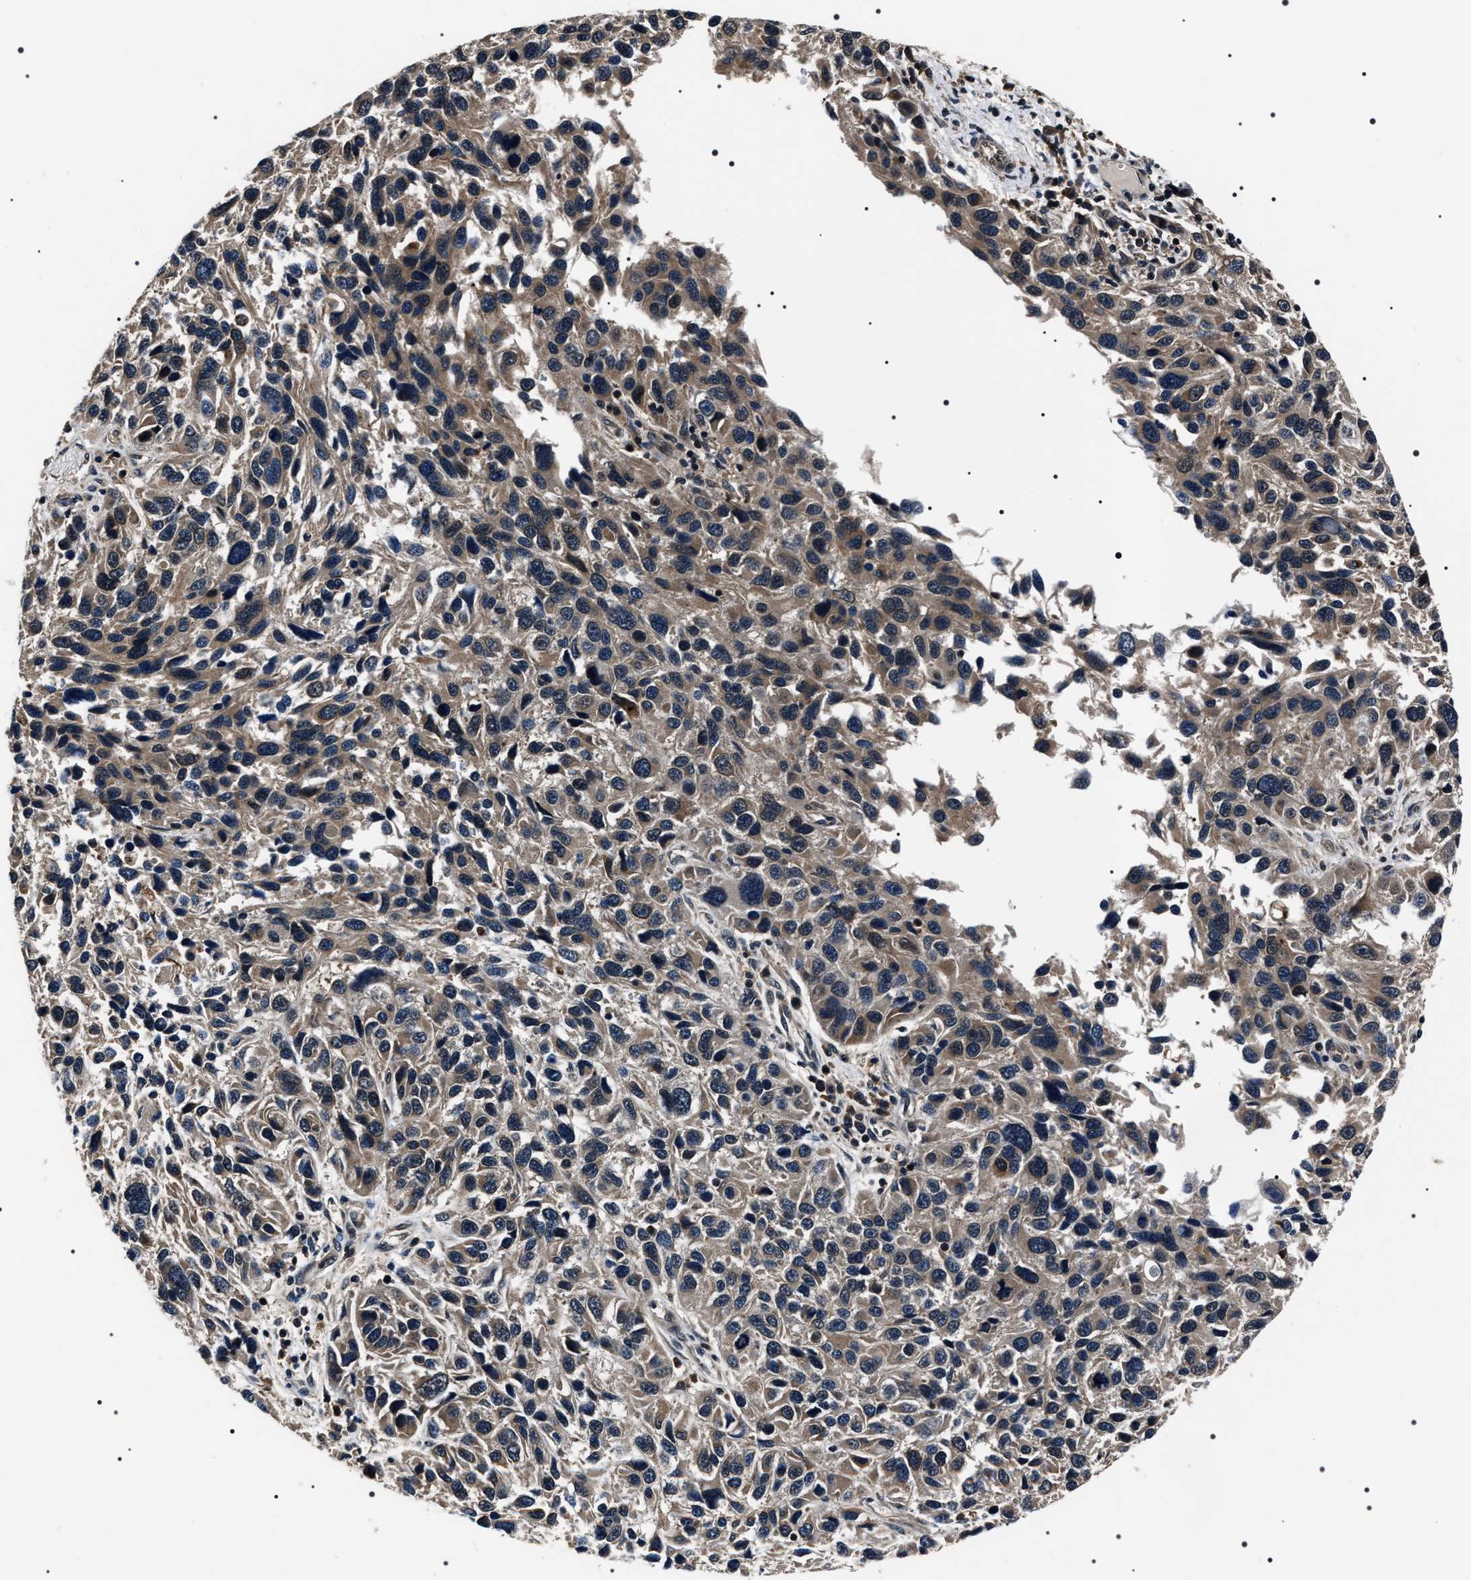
{"staining": {"intensity": "weak", "quantity": "25%-75%", "location": "cytoplasmic/membranous"}, "tissue": "melanoma", "cell_type": "Tumor cells", "image_type": "cancer", "snomed": [{"axis": "morphology", "description": "Malignant melanoma, NOS"}, {"axis": "topography", "description": "Skin"}], "caption": "A brown stain highlights weak cytoplasmic/membranous positivity of a protein in human malignant melanoma tumor cells.", "gene": "SIPA1", "patient": {"sex": "male", "age": 53}}